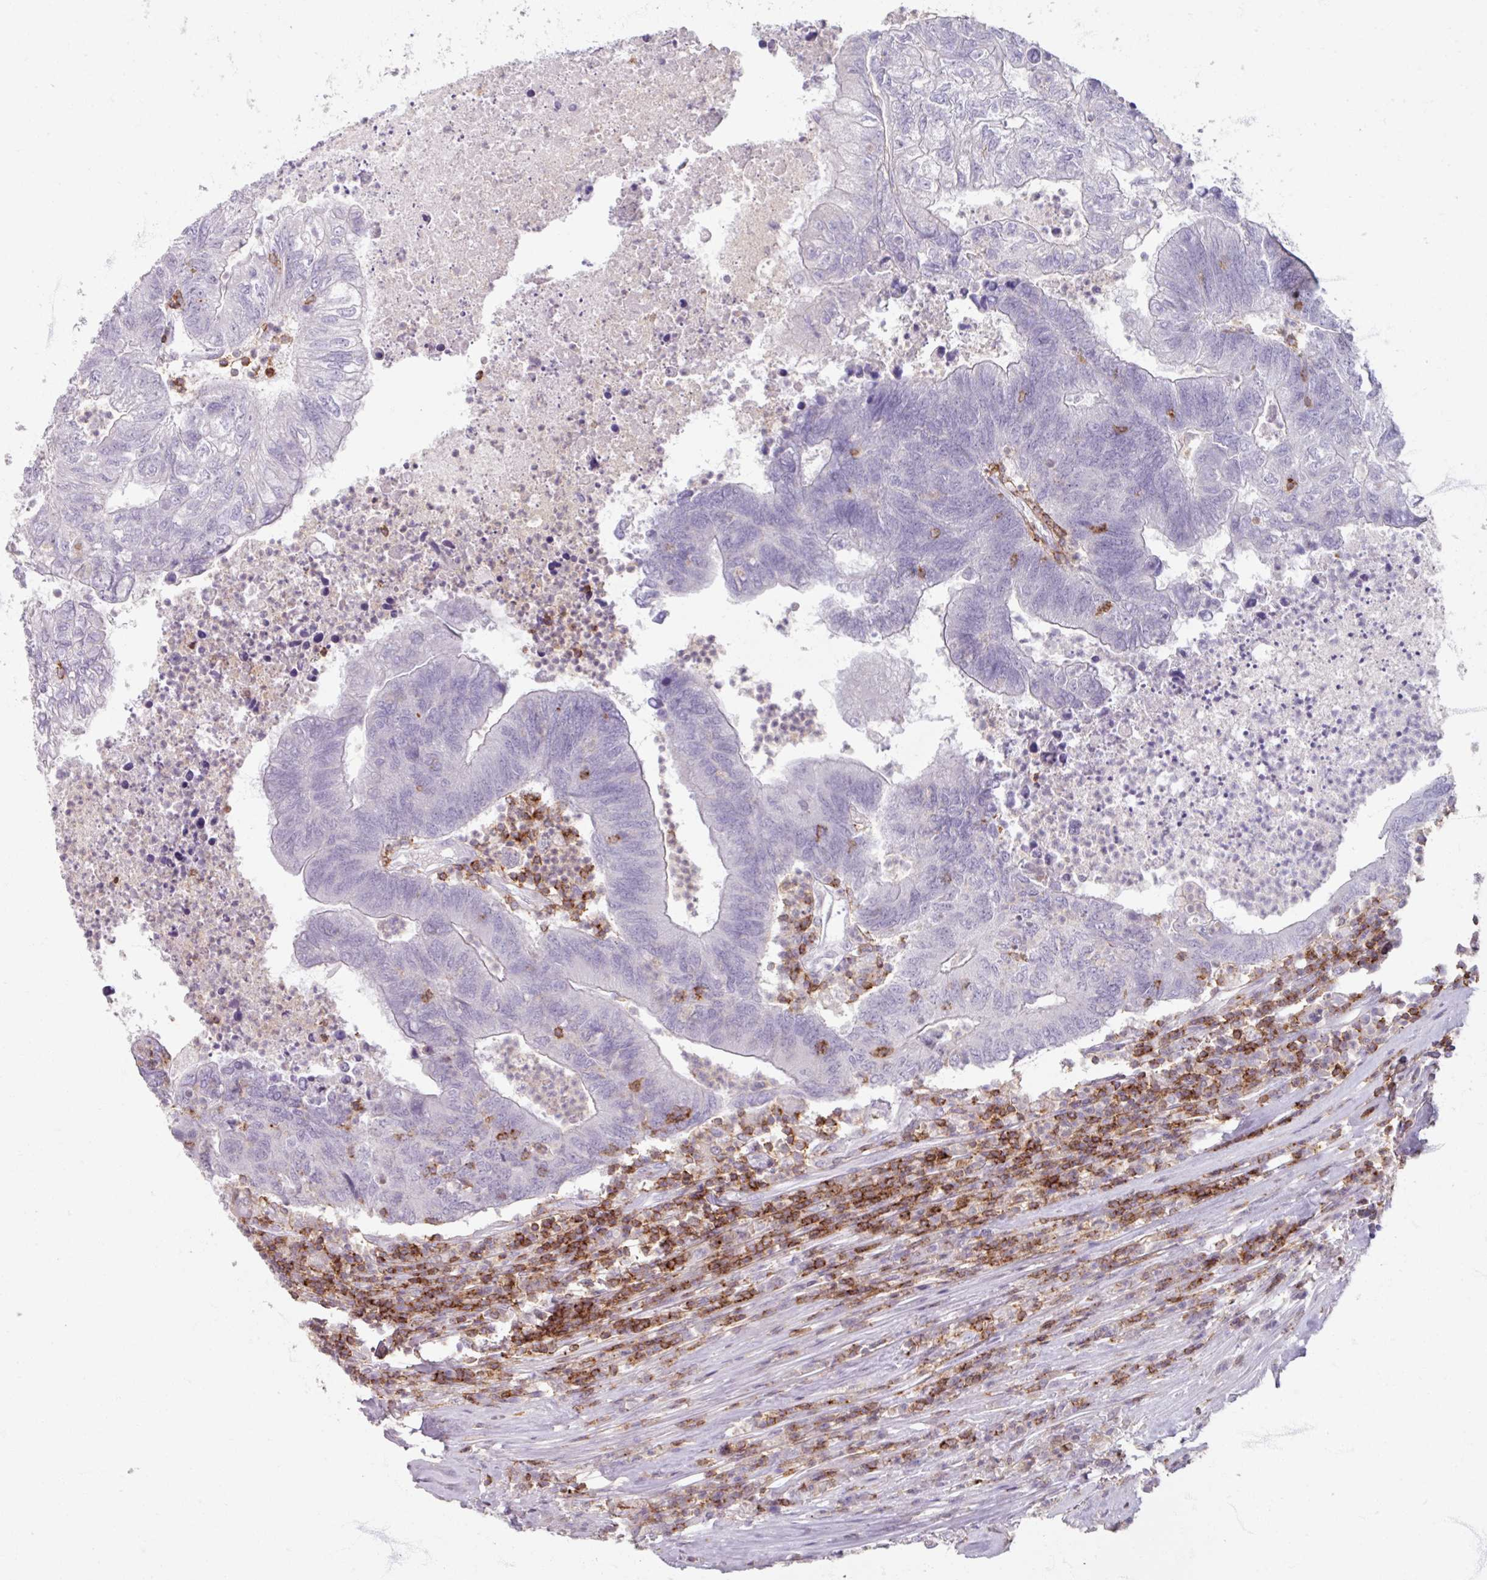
{"staining": {"intensity": "negative", "quantity": "none", "location": "none"}, "tissue": "colorectal cancer", "cell_type": "Tumor cells", "image_type": "cancer", "snomed": [{"axis": "morphology", "description": "Adenocarcinoma, NOS"}, {"axis": "topography", "description": "Colon"}], "caption": "An immunohistochemistry (IHC) histopathology image of adenocarcinoma (colorectal) is shown. There is no staining in tumor cells of adenocarcinoma (colorectal).", "gene": "PTPRC", "patient": {"sex": "female", "age": 48}}